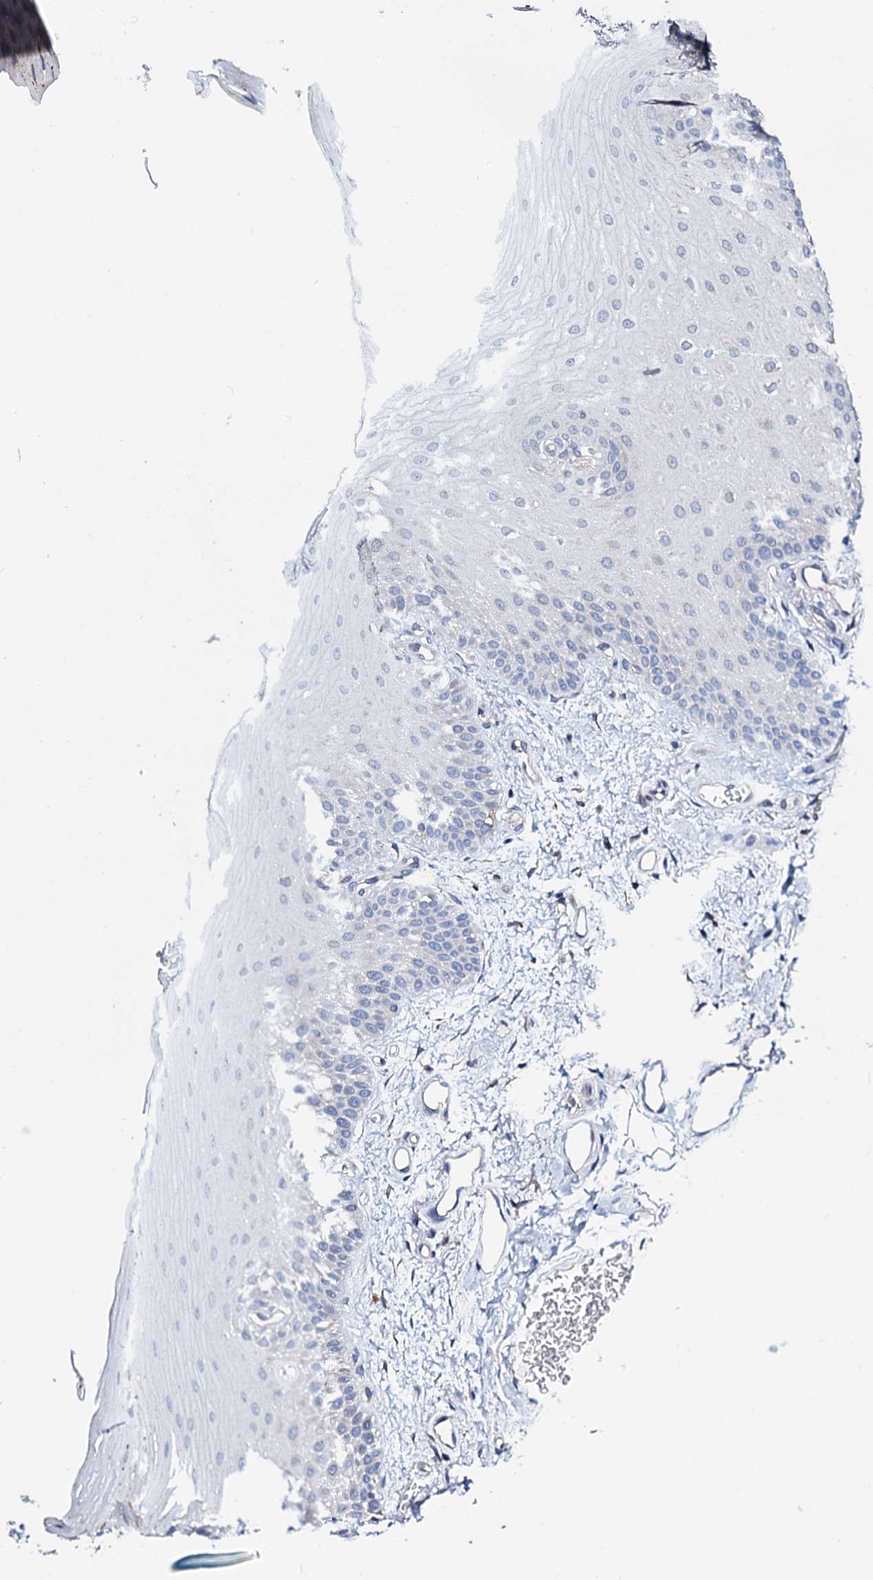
{"staining": {"intensity": "negative", "quantity": "none", "location": "none"}, "tissue": "oral mucosa", "cell_type": "Squamous epithelial cells", "image_type": "normal", "snomed": [{"axis": "morphology", "description": "Normal tissue, NOS"}, {"axis": "topography", "description": "Oral tissue"}], "caption": "High power microscopy photomicrograph of an IHC image of normal oral mucosa, revealing no significant positivity in squamous epithelial cells. (DAB immunohistochemistry visualized using brightfield microscopy, high magnification).", "gene": "GCOM1", "patient": {"sex": "male", "age": 68}}